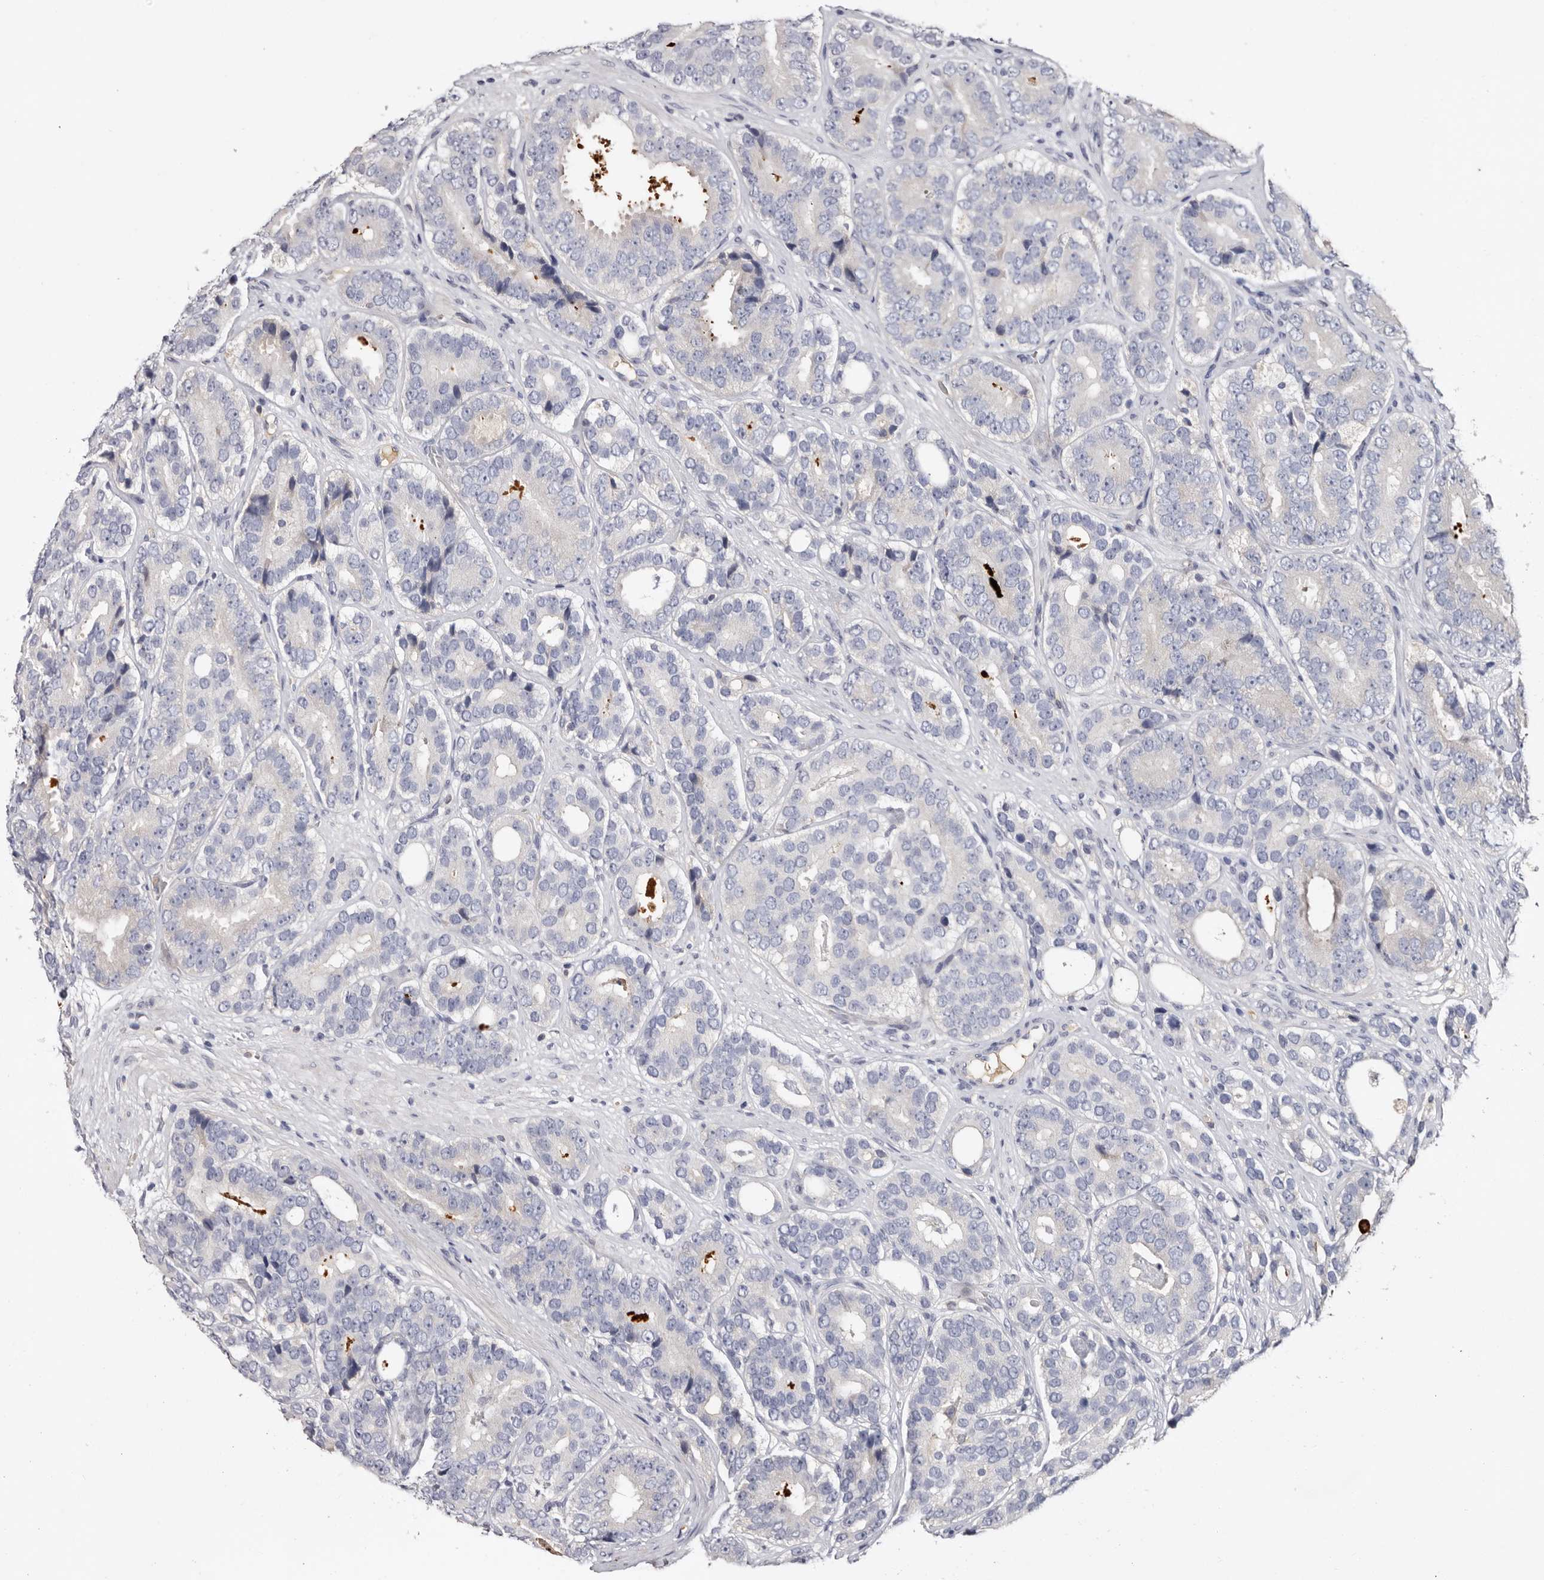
{"staining": {"intensity": "negative", "quantity": "none", "location": "none"}, "tissue": "prostate cancer", "cell_type": "Tumor cells", "image_type": "cancer", "snomed": [{"axis": "morphology", "description": "Adenocarcinoma, High grade"}, {"axis": "topography", "description": "Prostate"}], "caption": "Immunohistochemistry photomicrograph of human adenocarcinoma (high-grade) (prostate) stained for a protein (brown), which reveals no positivity in tumor cells. (DAB (3,3'-diaminobenzidine) immunohistochemistry with hematoxylin counter stain).", "gene": "LMLN", "patient": {"sex": "male", "age": 56}}